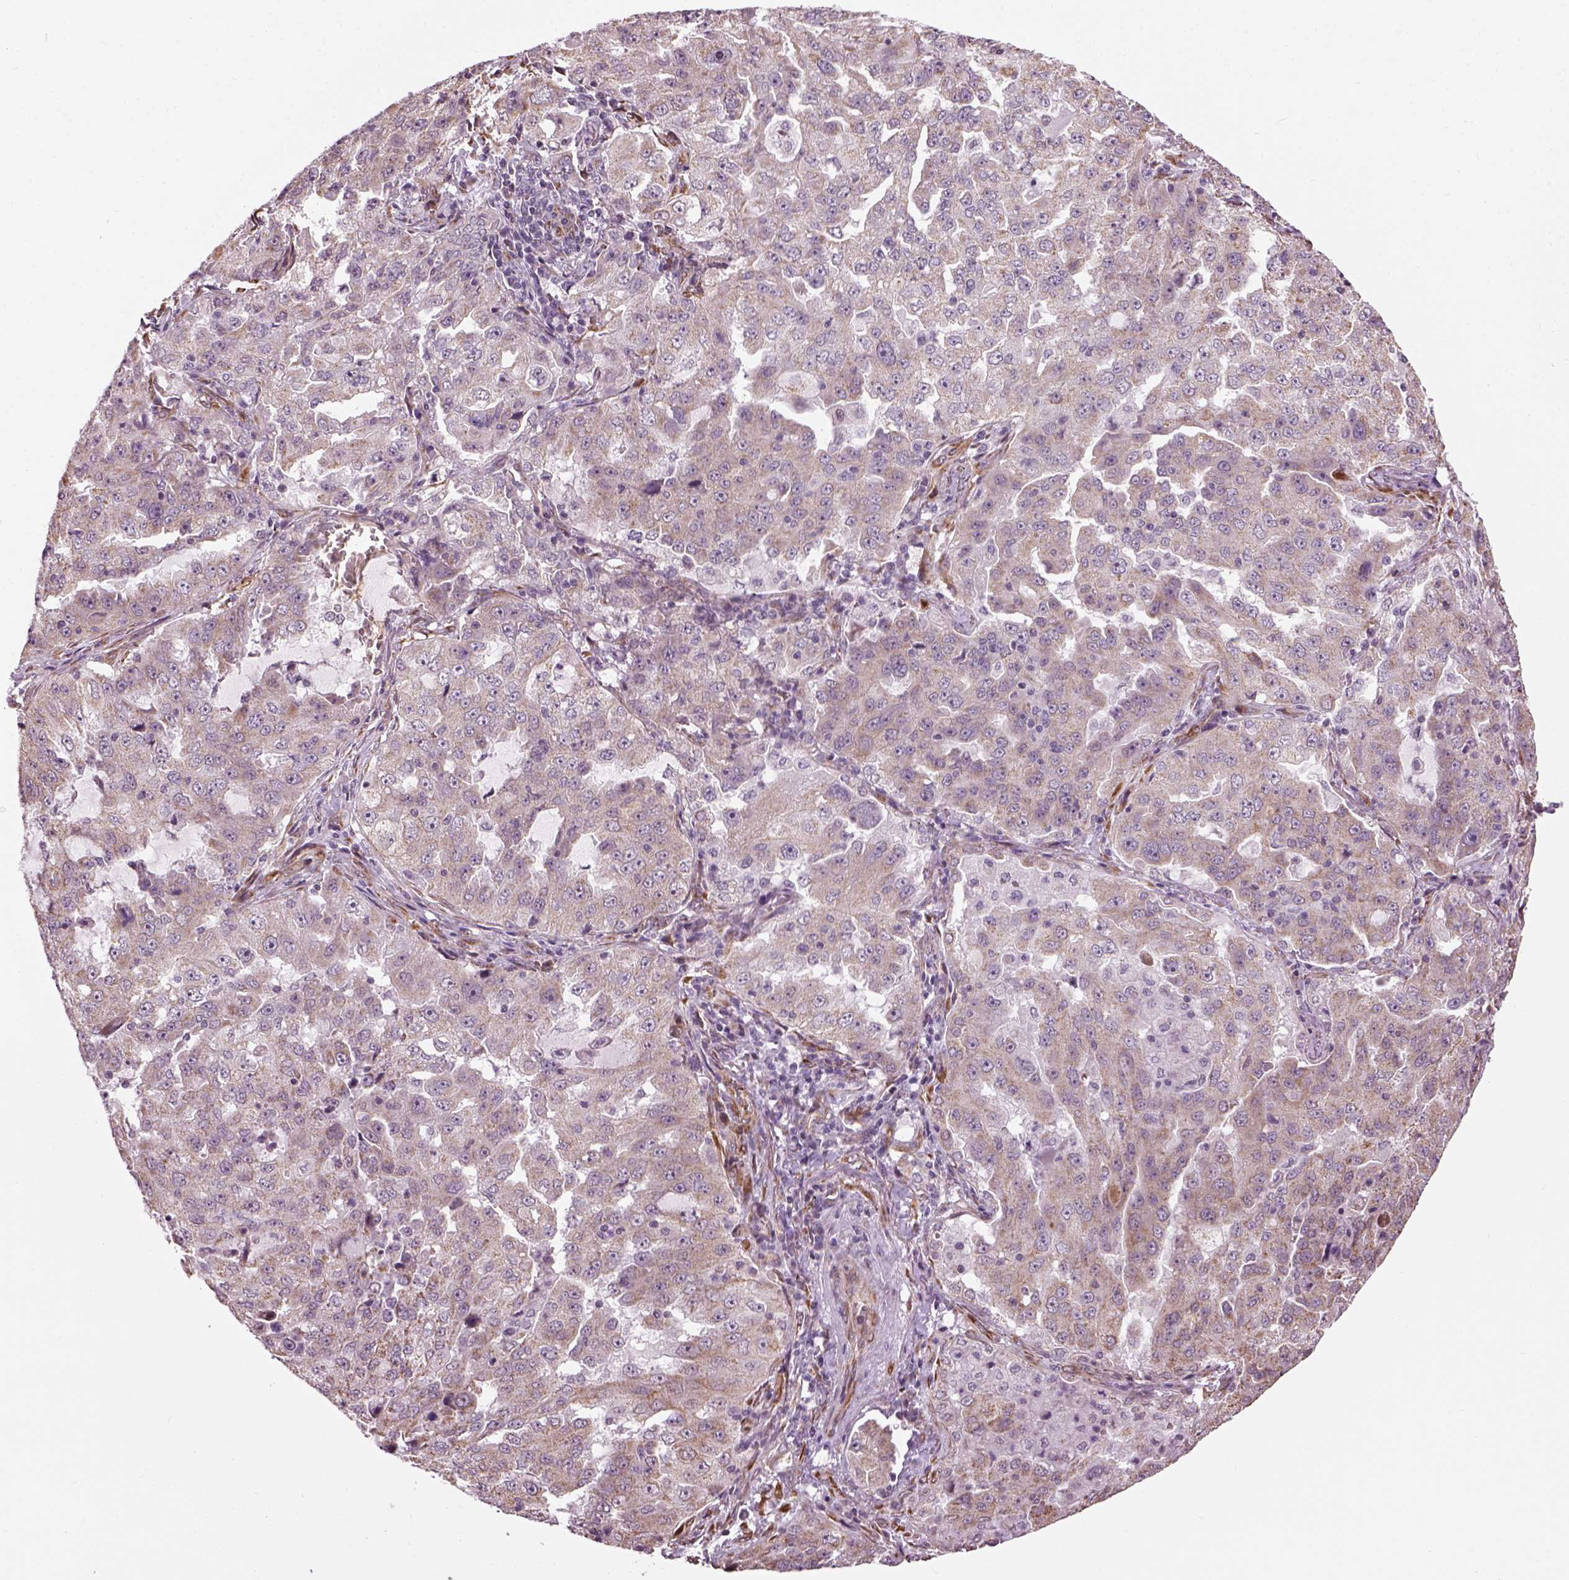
{"staining": {"intensity": "weak", "quantity": "<25%", "location": "cytoplasmic/membranous"}, "tissue": "lung cancer", "cell_type": "Tumor cells", "image_type": "cancer", "snomed": [{"axis": "morphology", "description": "Adenocarcinoma, NOS"}, {"axis": "topography", "description": "Lung"}], "caption": "Tumor cells are negative for protein expression in human adenocarcinoma (lung).", "gene": "XK", "patient": {"sex": "female", "age": 61}}